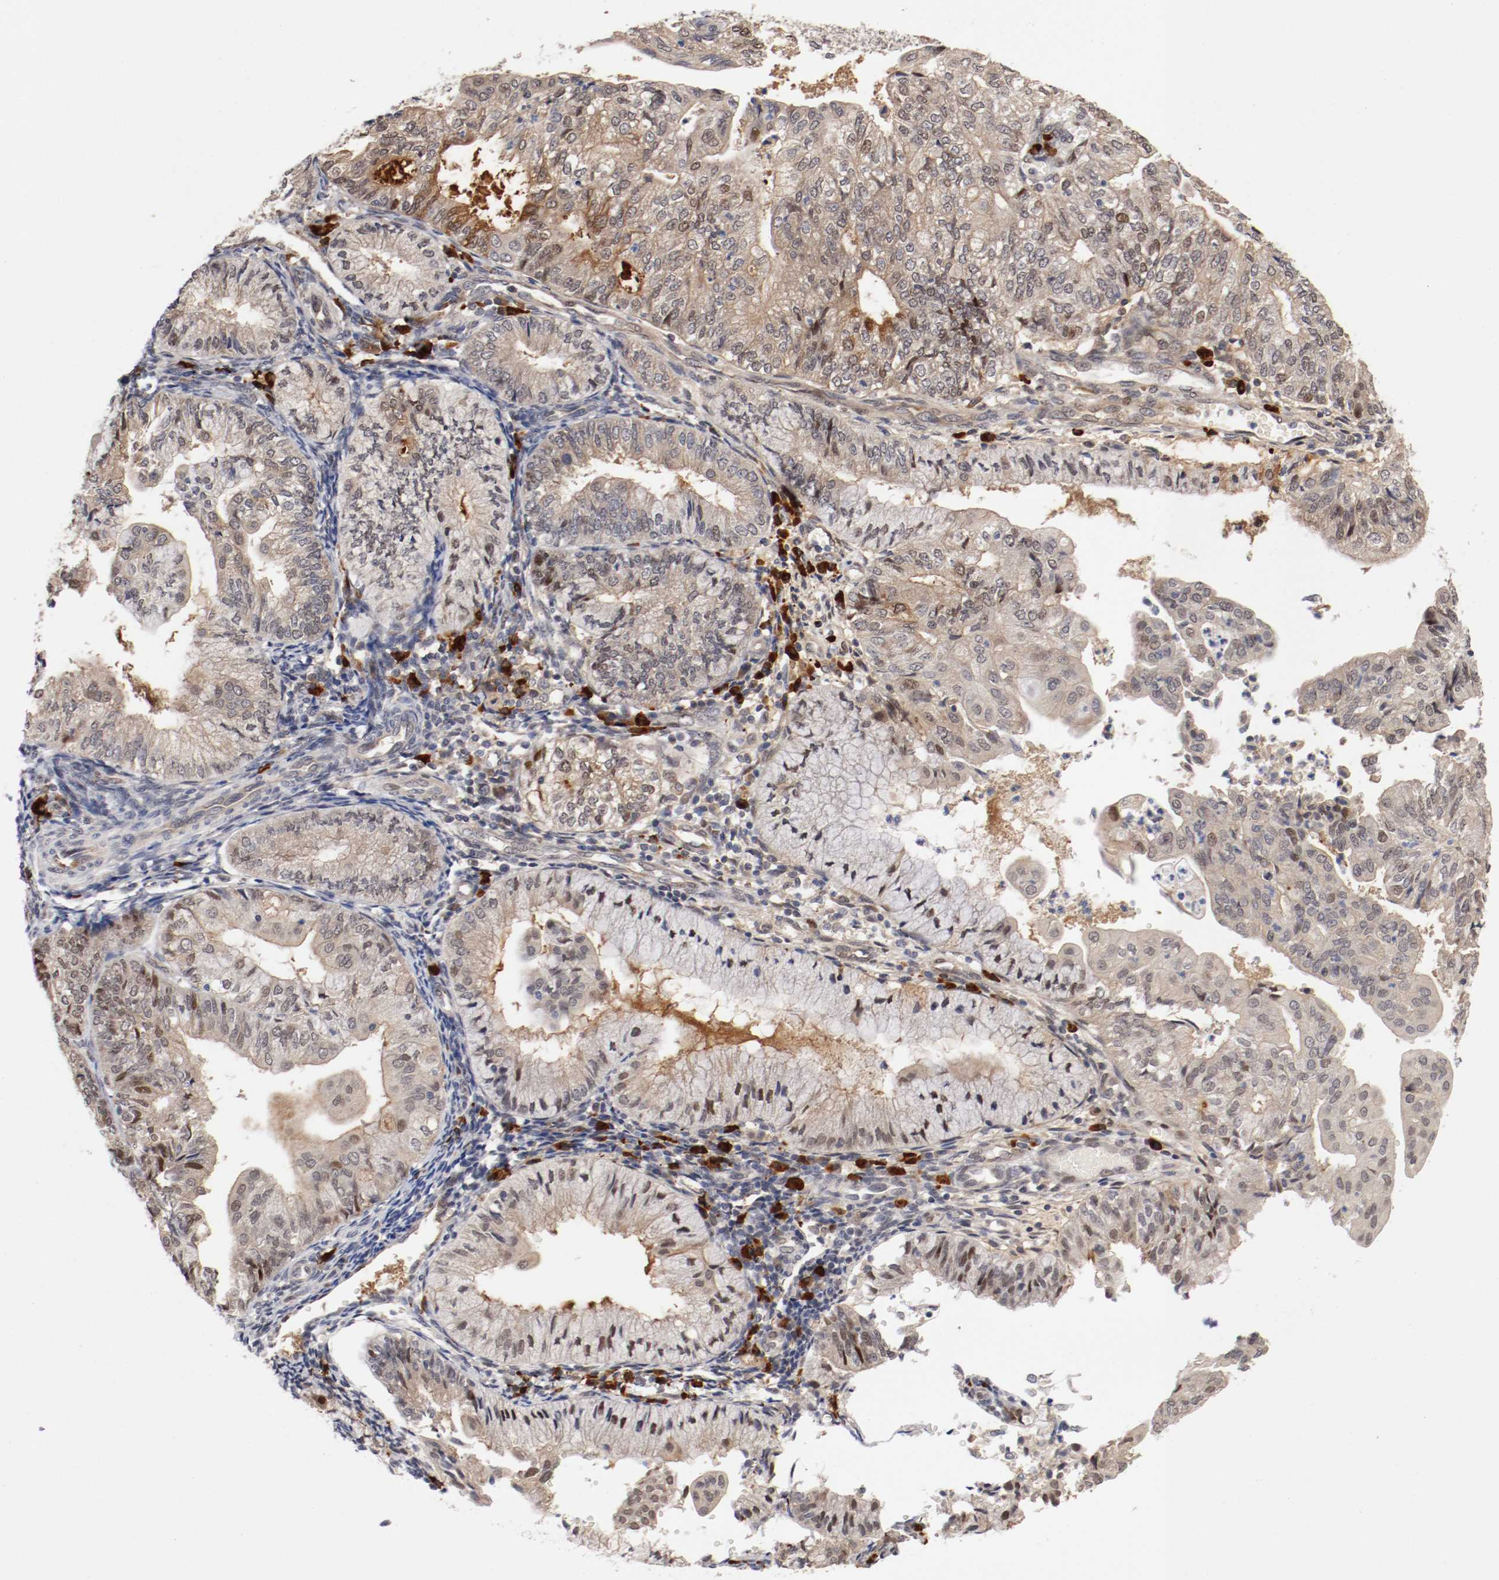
{"staining": {"intensity": "weak", "quantity": "25%-75%", "location": "cytoplasmic/membranous"}, "tissue": "endometrial cancer", "cell_type": "Tumor cells", "image_type": "cancer", "snomed": [{"axis": "morphology", "description": "Adenocarcinoma, NOS"}, {"axis": "topography", "description": "Endometrium"}], "caption": "Adenocarcinoma (endometrial) was stained to show a protein in brown. There is low levels of weak cytoplasmic/membranous positivity in approximately 25%-75% of tumor cells.", "gene": "DNMT3B", "patient": {"sex": "female", "age": 59}}